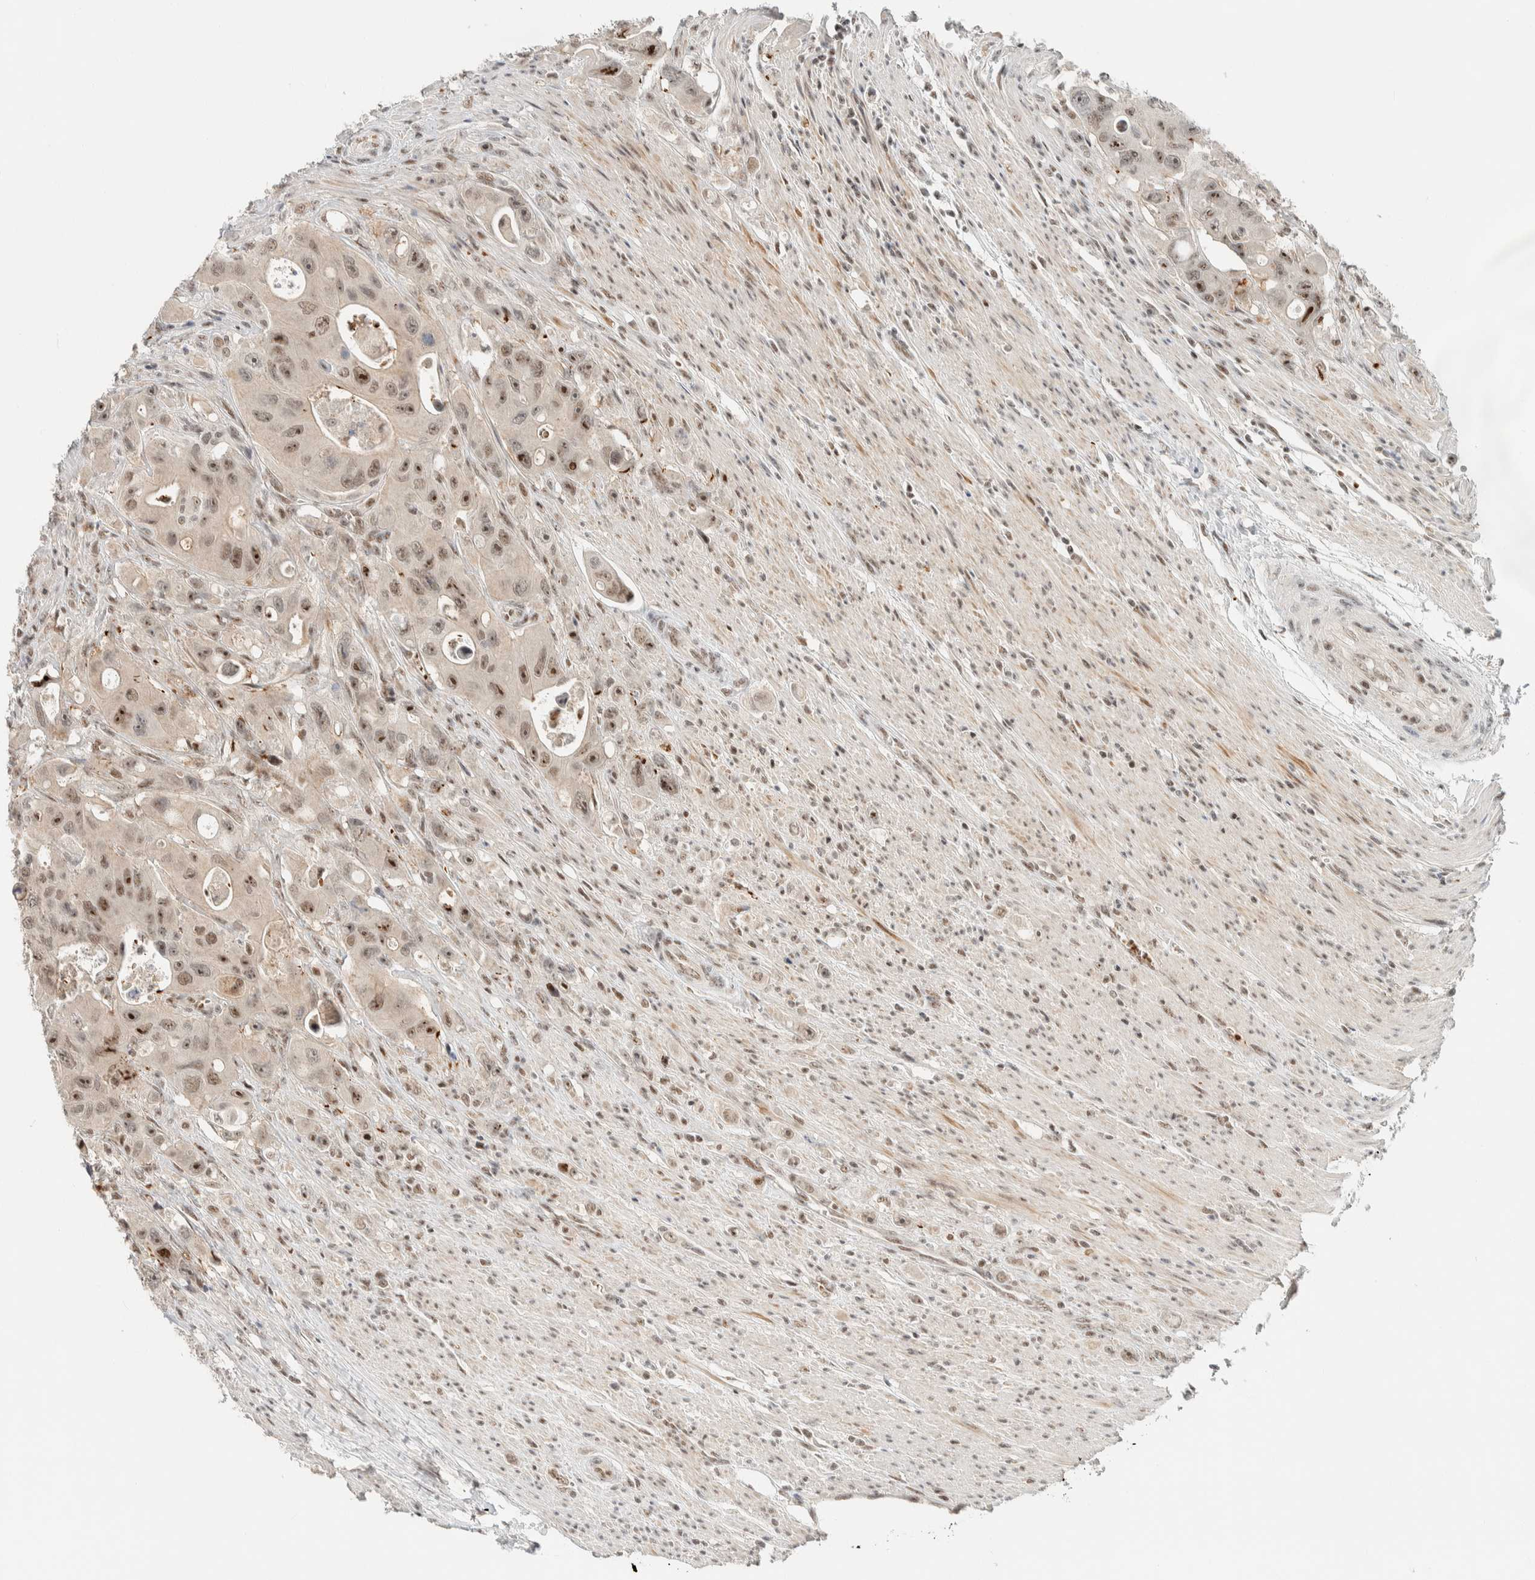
{"staining": {"intensity": "strong", "quantity": ">75%", "location": "nuclear"}, "tissue": "colorectal cancer", "cell_type": "Tumor cells", "image_type": "cancer", "snomed": [{"axis": "morphology", "description": "Adenocarcinoma, NOS"}, {"axis": "topography", "description": "Colon"}], "caption": "Adenocarcinoma (colorectal) stained with a brown dye shows strong nuclear positive staining in about >75% of tumor cells.", "gene": "ZBTB2", "patient": {"sex": "female", "age": 46}}